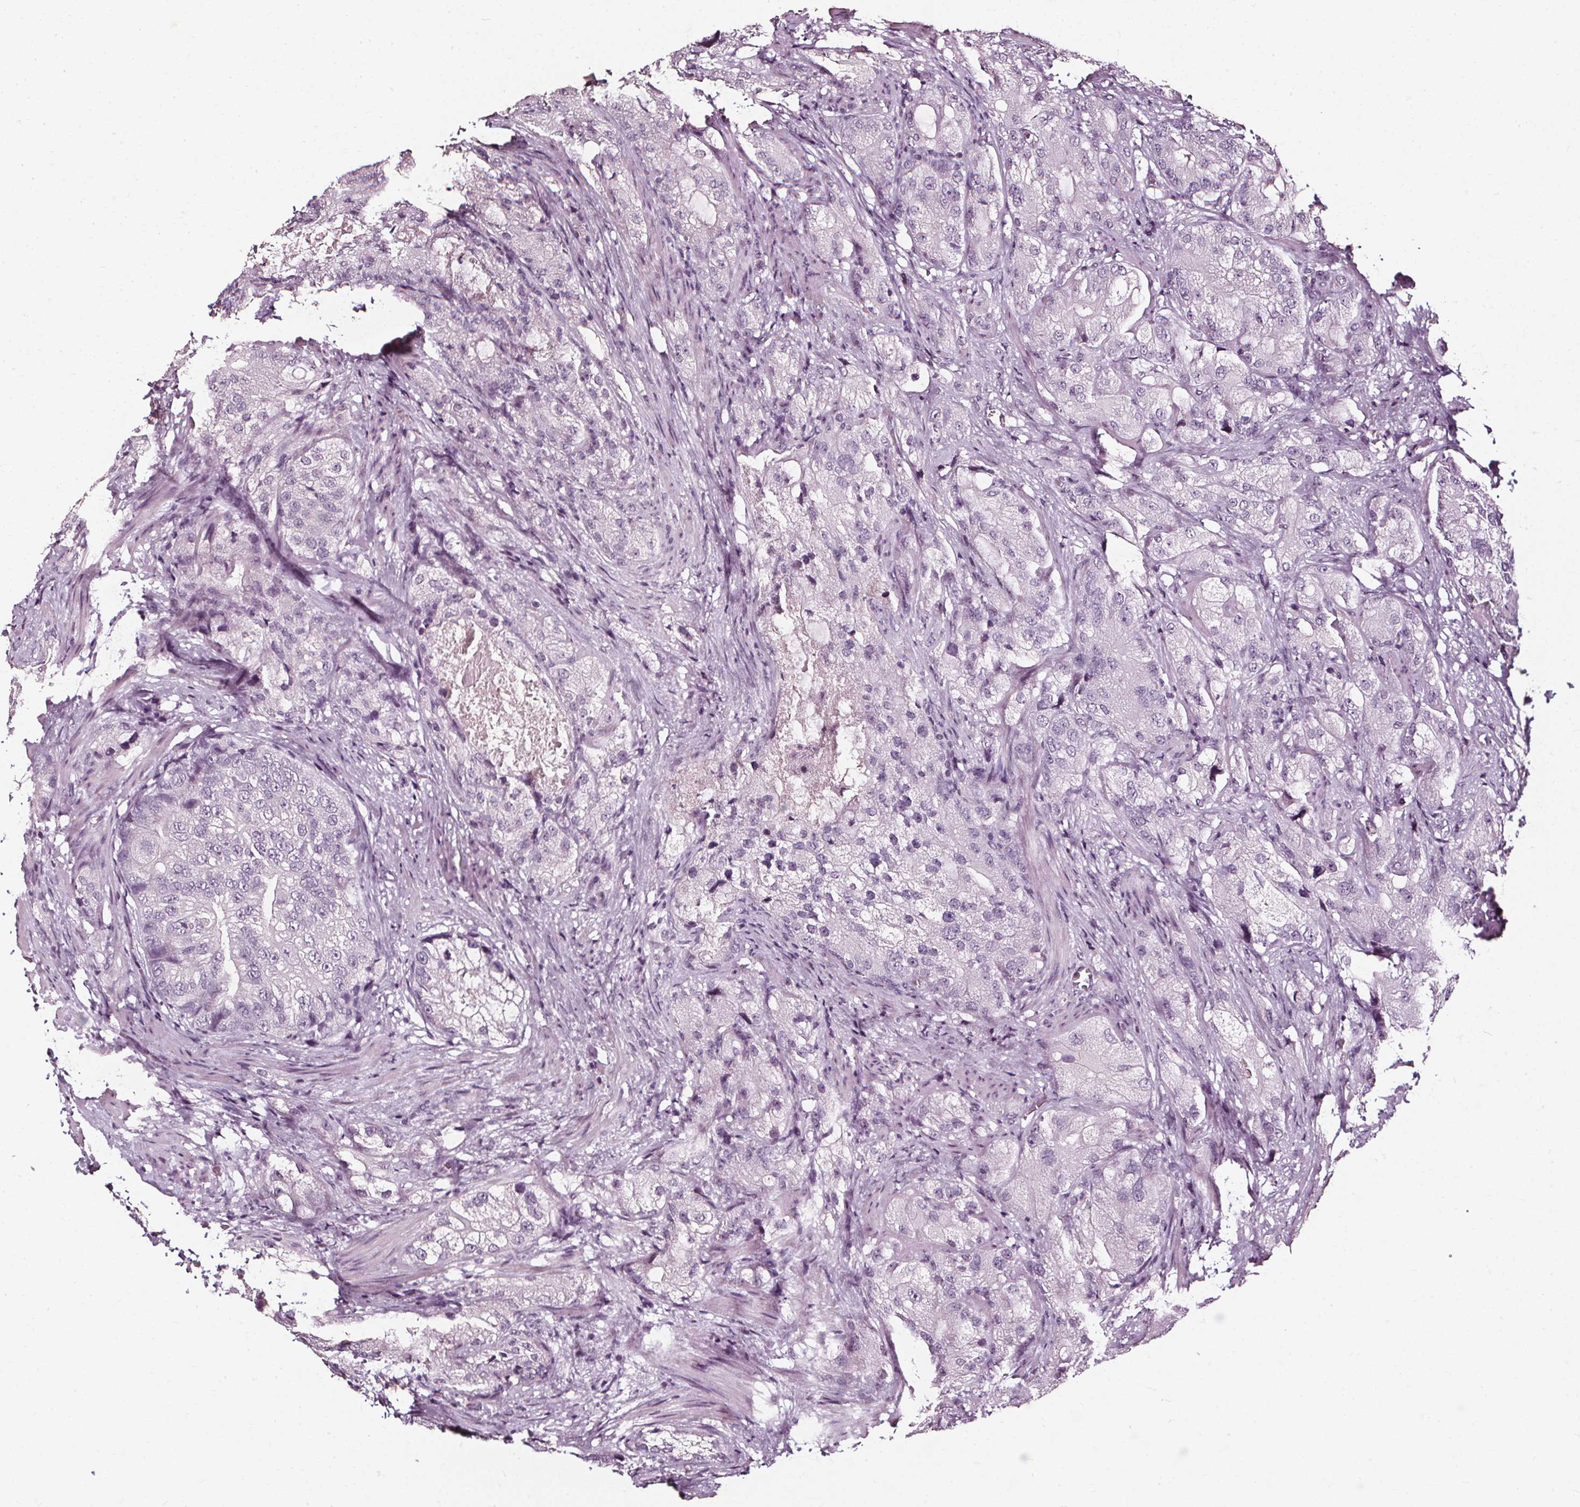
{"staining": {"intensity": "negative", "quantity": "none", "location": "none"}, "tissue": "prostate cancer", "cell_type": "Tumor cells", "image_type": "cancer", "snomed": [{"axis": "morphology", "description": "Adenocarcinoma, High grade"}, {"axis": "topography", "description": "Prostate"}], "caption": "Human prostate cancer (high-grade adenocarcinoma) stained for a protein using immunohistochemistry reveals no staining in tumor cells.", "gene": "DEFA5", "patient": {"sex": "male", "age": 70}}